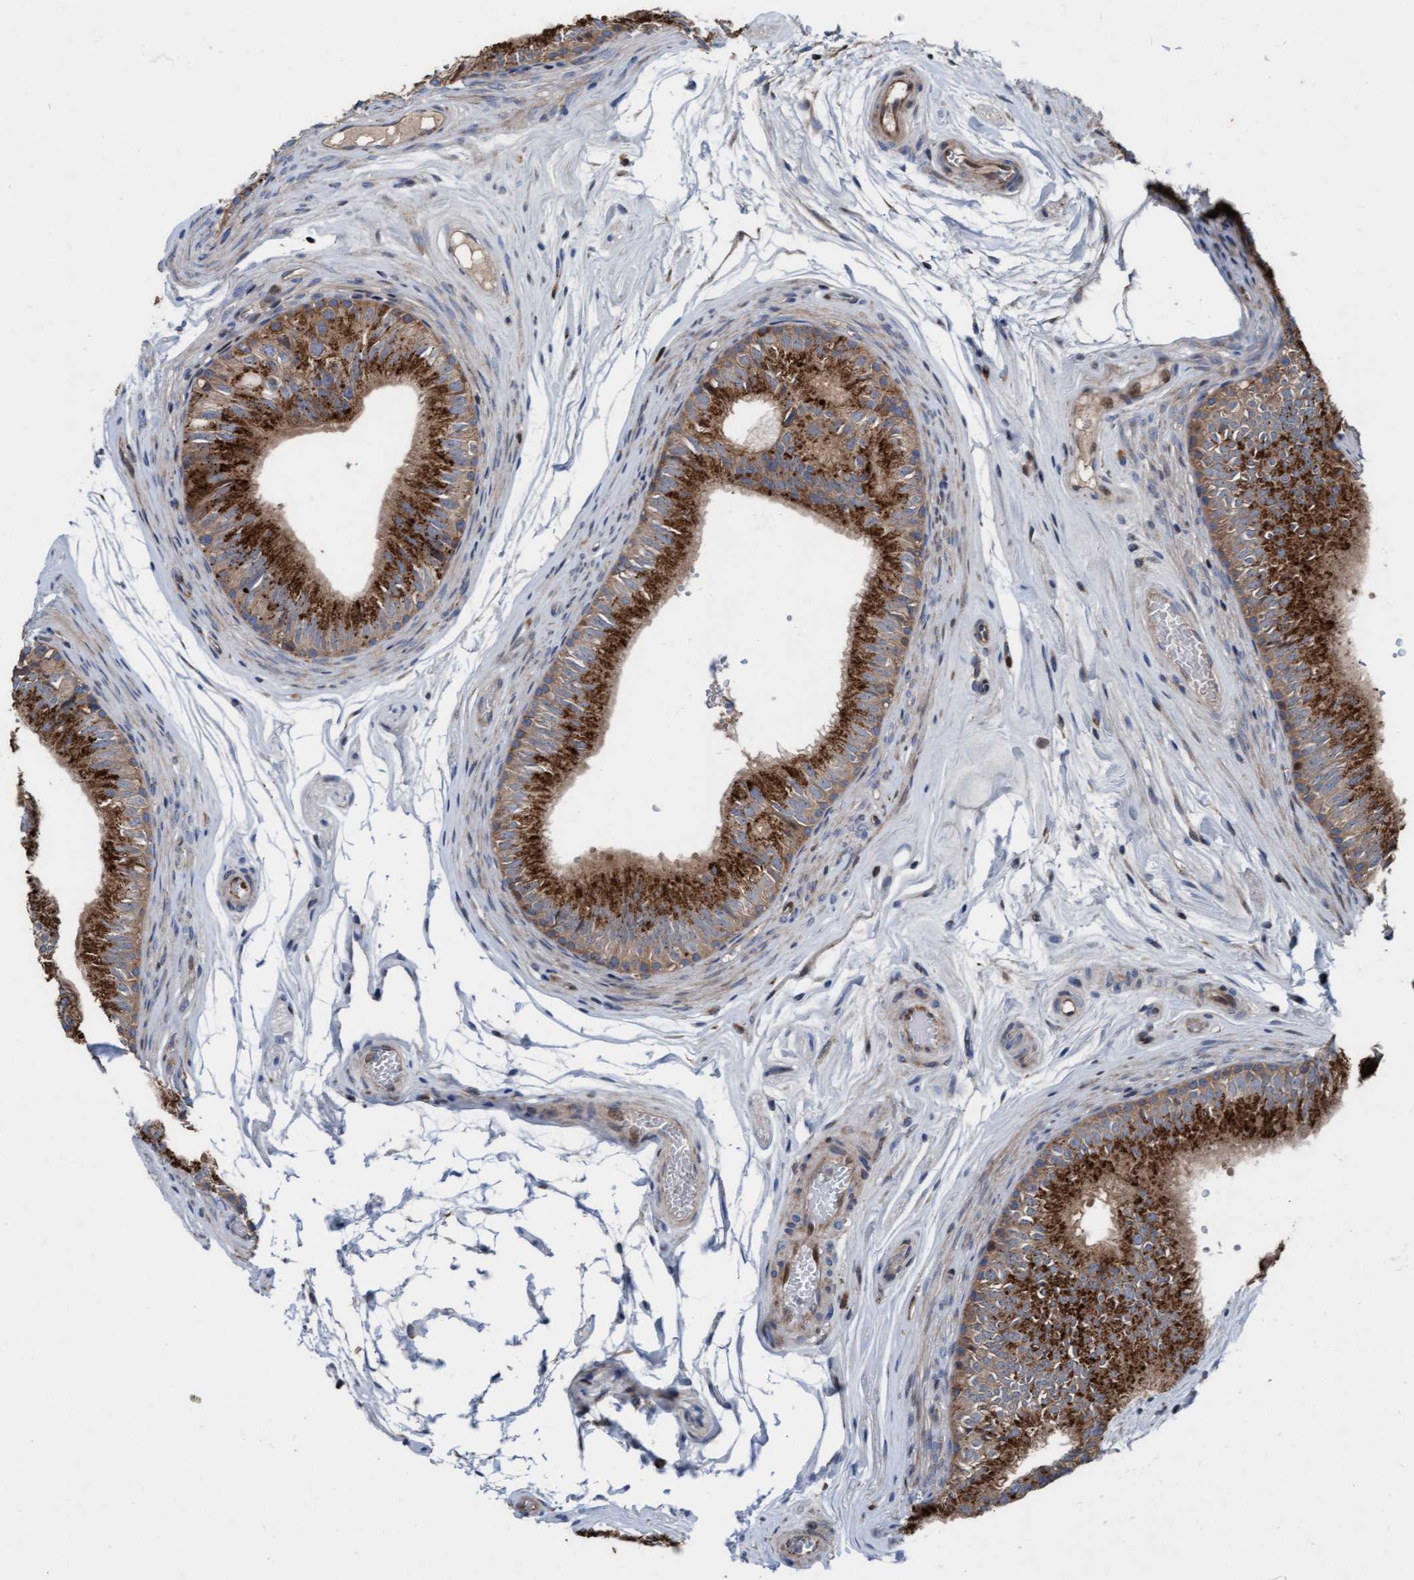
{"staining": {"intensity": "moderate", "quantity": ">75%", "location": "cytoplasmic/membranous"}, "tissue": "epididymis", "cell_type": "Glandular cells", "image_type": "normal", "snomed": [{"axis": "morphology", "description": "Normal tissue, NOS"}, {"axis": "topography", "description": "Epididymis"}], "caption": "High-power microscopy captured an IHC histopathology image of unremarkable epididymis, revealing moderate cytoplasmic/membranous expression in about >75% of glandular cells.", "gene": "KLHL26", "patient": {"sex": "male", "age": 36}}